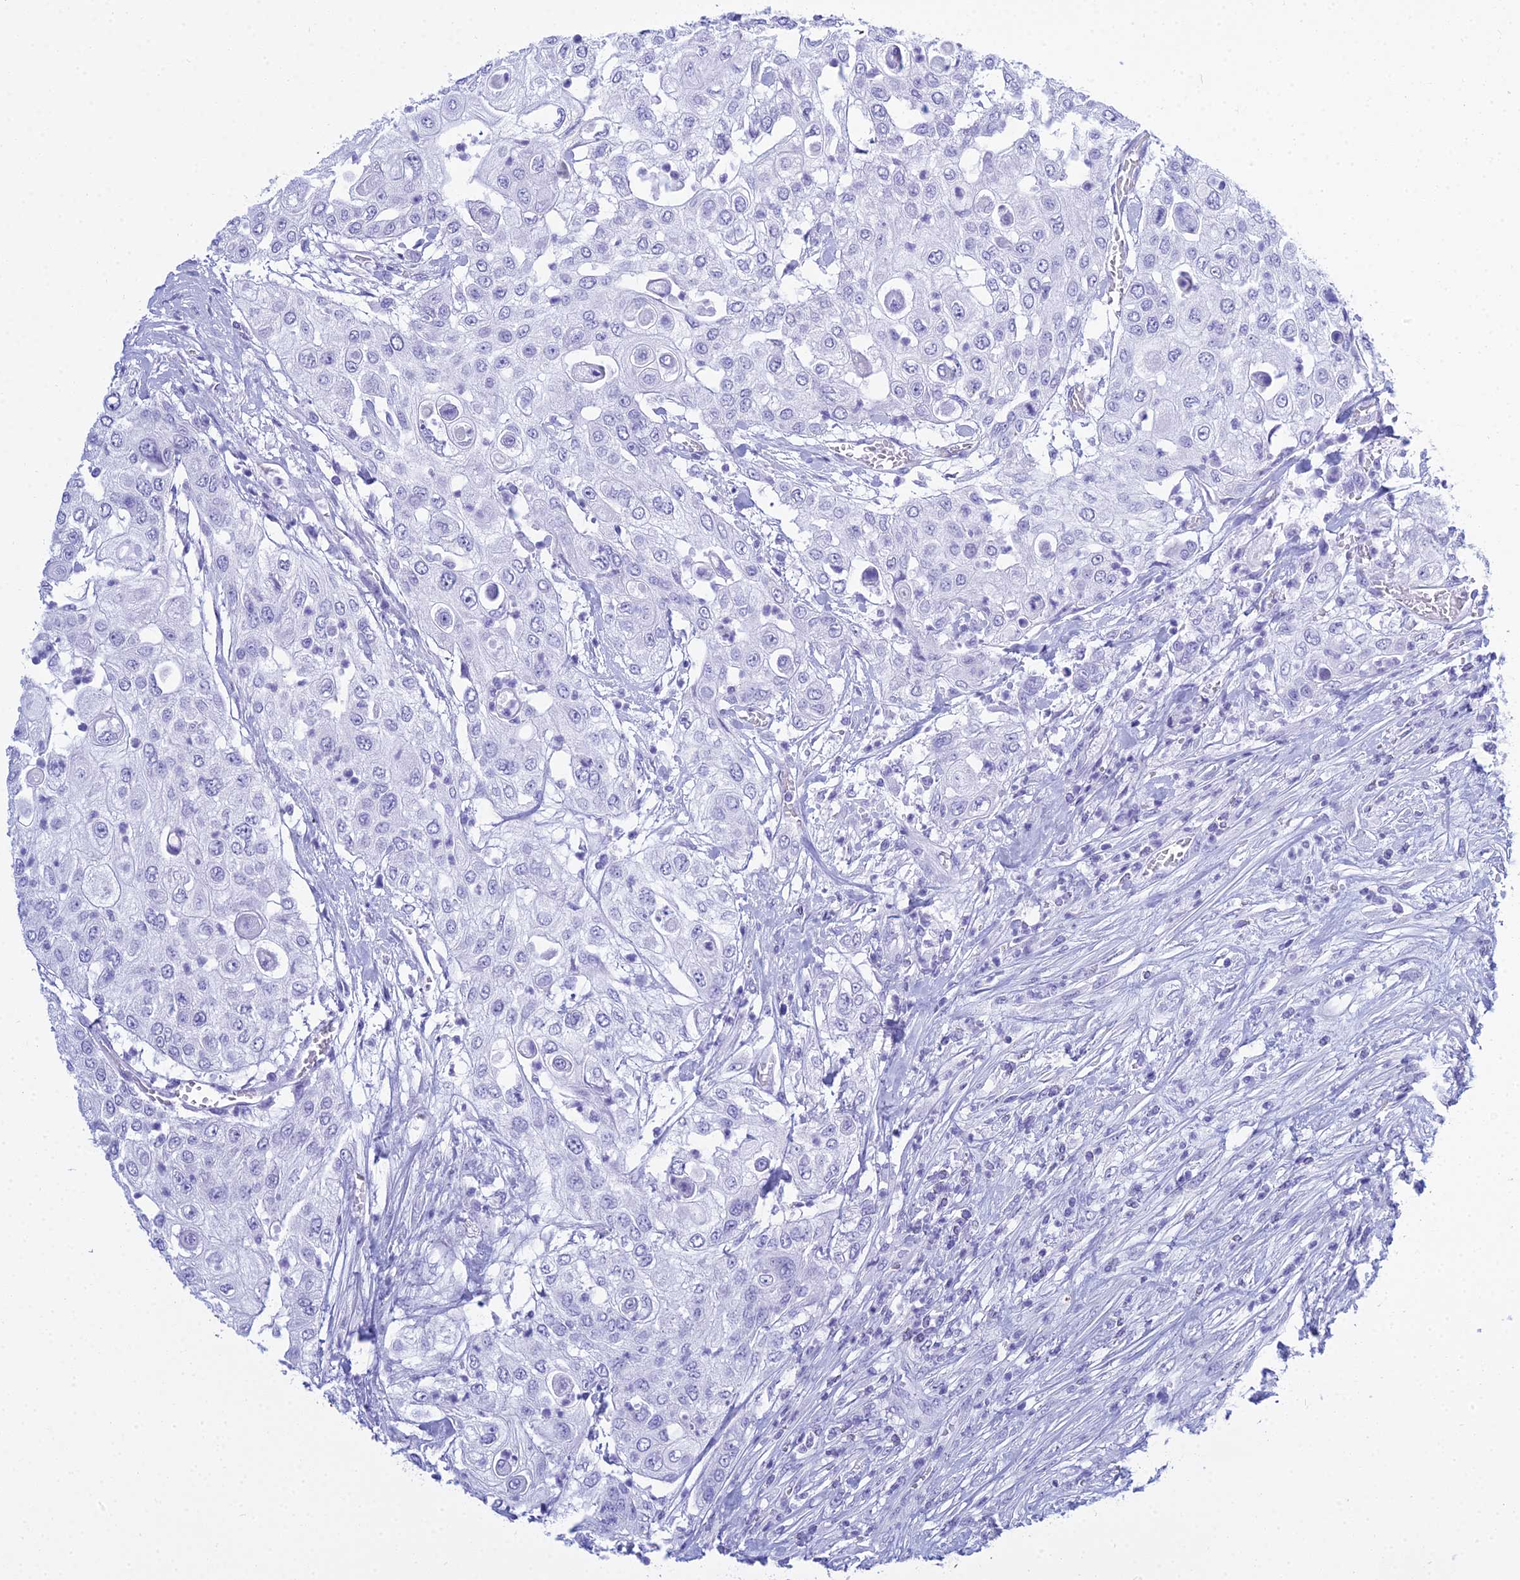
{"staining": {"intensity": "negative", "quantity": "none", "location": "none"}, "tissue": "urothelial cancer", "cell_type": "Tumor cells", "image_type": "cancer", "snomed": [{"axis": "morphology", "description": "Urothelial carcinoma, High grade"}, {"axis": "topography", "description": "Urinary bladder"}], "caption": "High-grade urothelial carcinoma was stained to show a protein in brown. There is no significant expression in tumor cells.", "gene": "PATE4", "patient": {"sex": "female", "age": 79}}